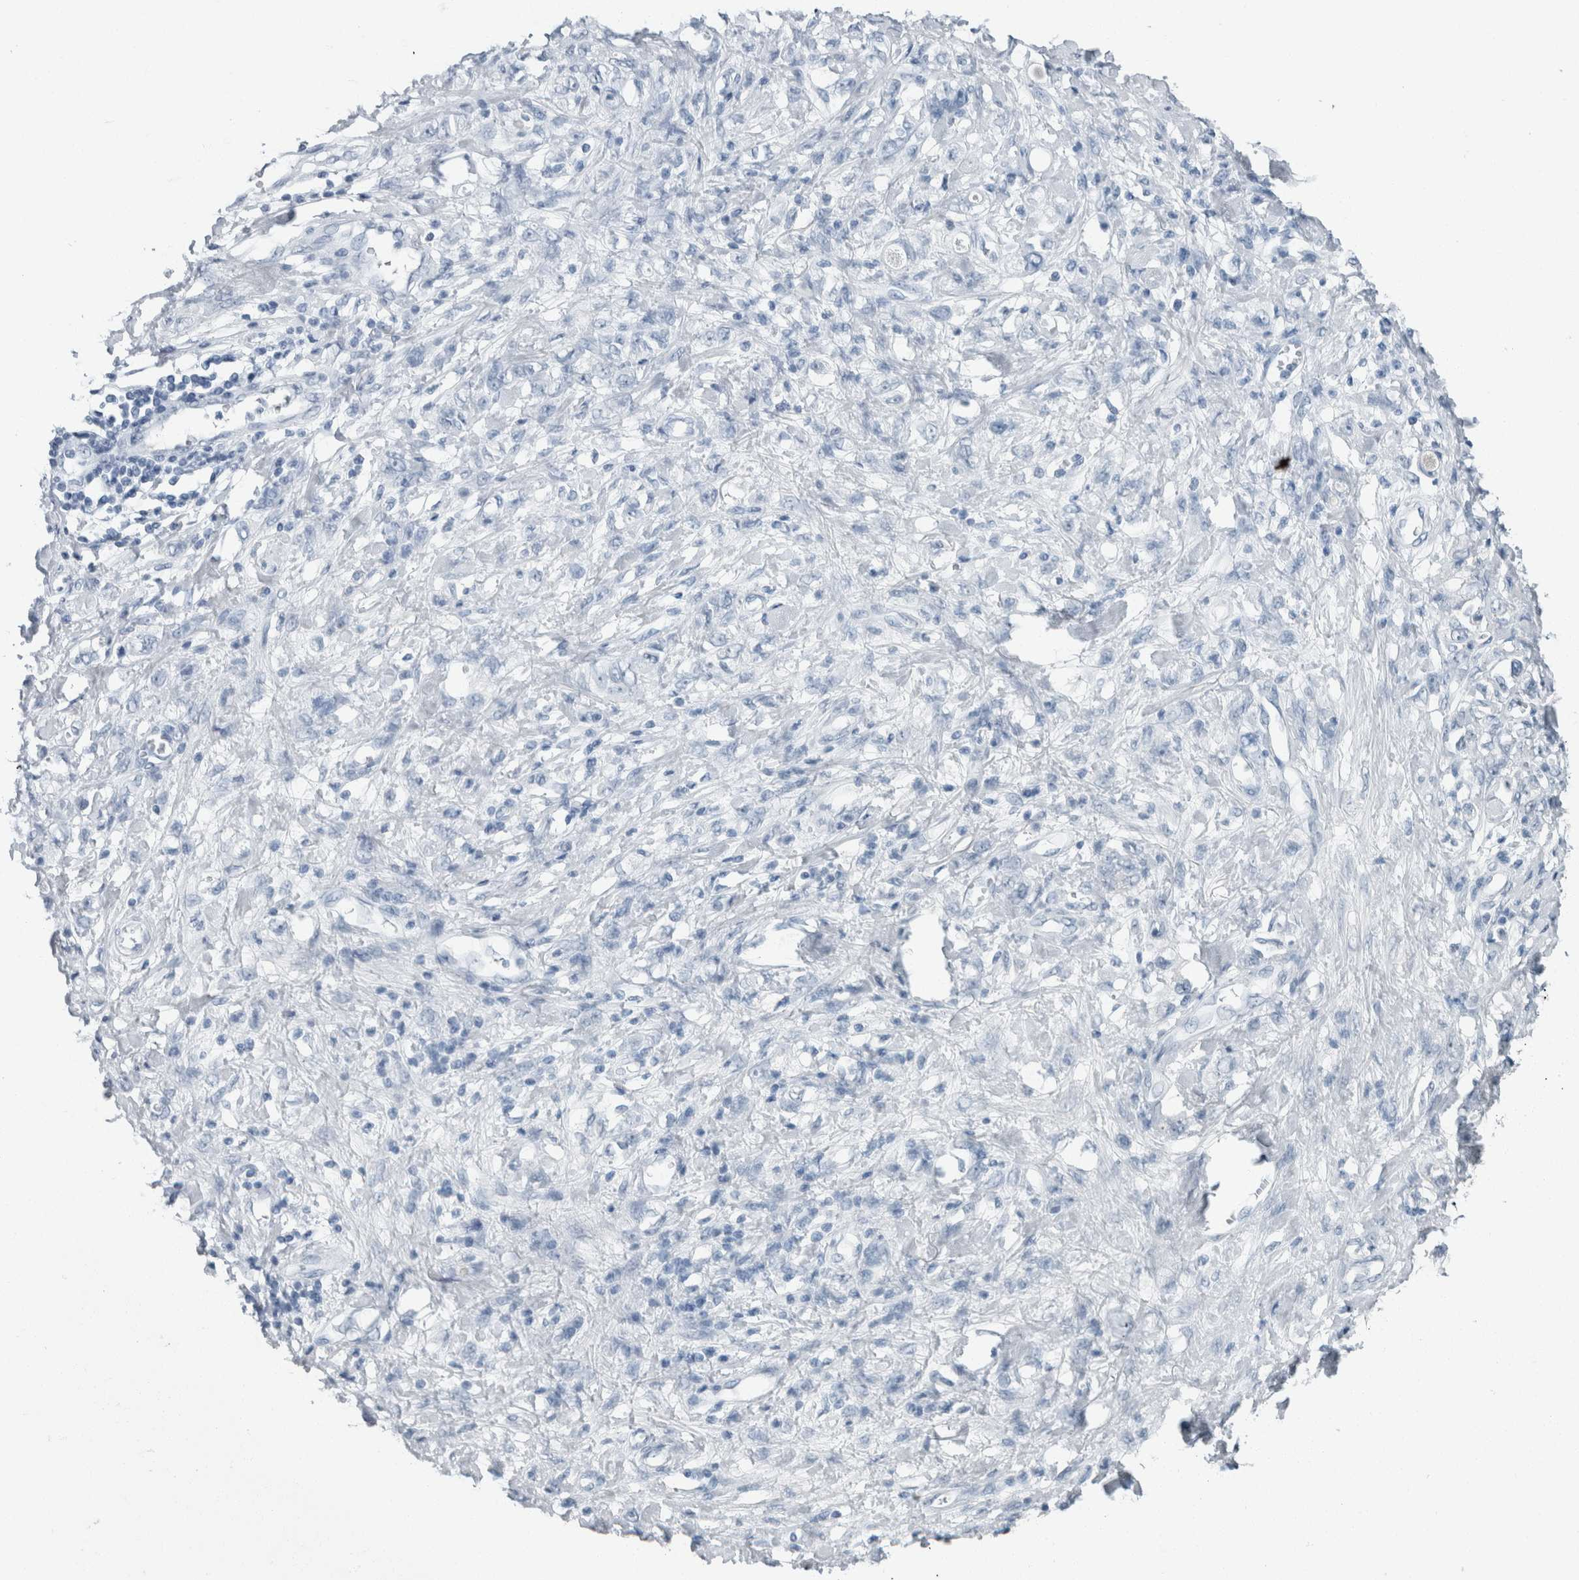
{"staining": {"intensity": "negative", "quantity": "none", "location": "none"}, "tissue": "stomach cancer", "cell_type": "Tumor cells", "image_type": "cancer", "snomed": [{"axis": "morphology", "description": "Adenocarcinoma, NOS"}, {"axis": "topography", "description": "Stomach"}], "caption": "The image displays no staining of tumor cells in adenocarcinoma (stomach). (DAB immunohistochemistry (IHC), high magnification).", "gene": "MYO1E", "patient": {"sex": "female", "age": 76}}